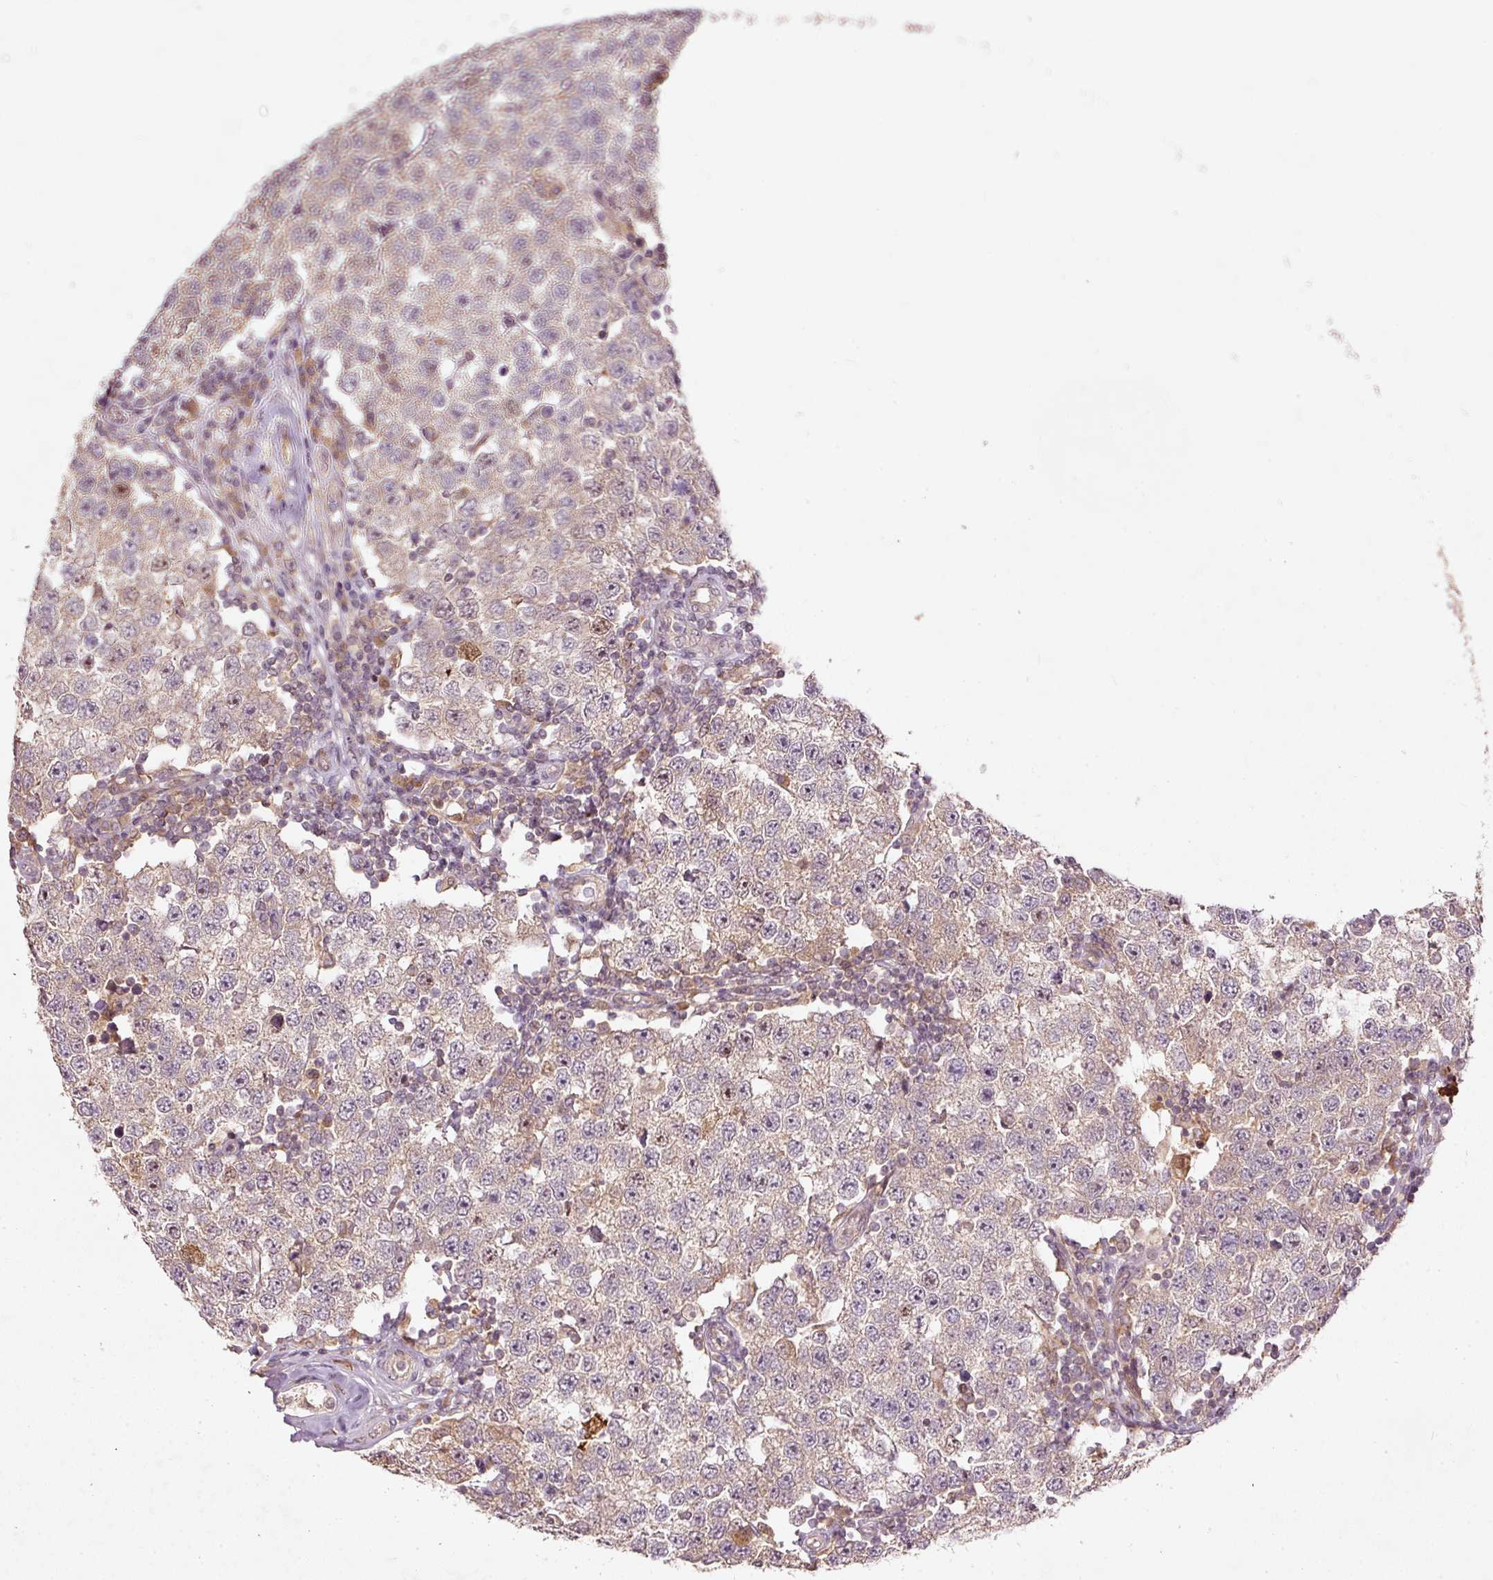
{"staining": {"intensity": "moderate", "quantity": "<25%", "location": "nuclear"}, "tissue": "testis cancer", "cell_type": "Tumor cells", "image_type": "cancer", "snomed": [{"axis": "morphology", "description": "Seminoma, NOS"}, {"axis": "topography", "description": "Testis"}], "caption": "There is low levels of moderate nuclear expression in tumor cells of seminoma (testis), as demonstrated by immunohistochemical staining (brown color).", "gene": "PCDHB1", "patient": {"sex": "male", "age": 34}}